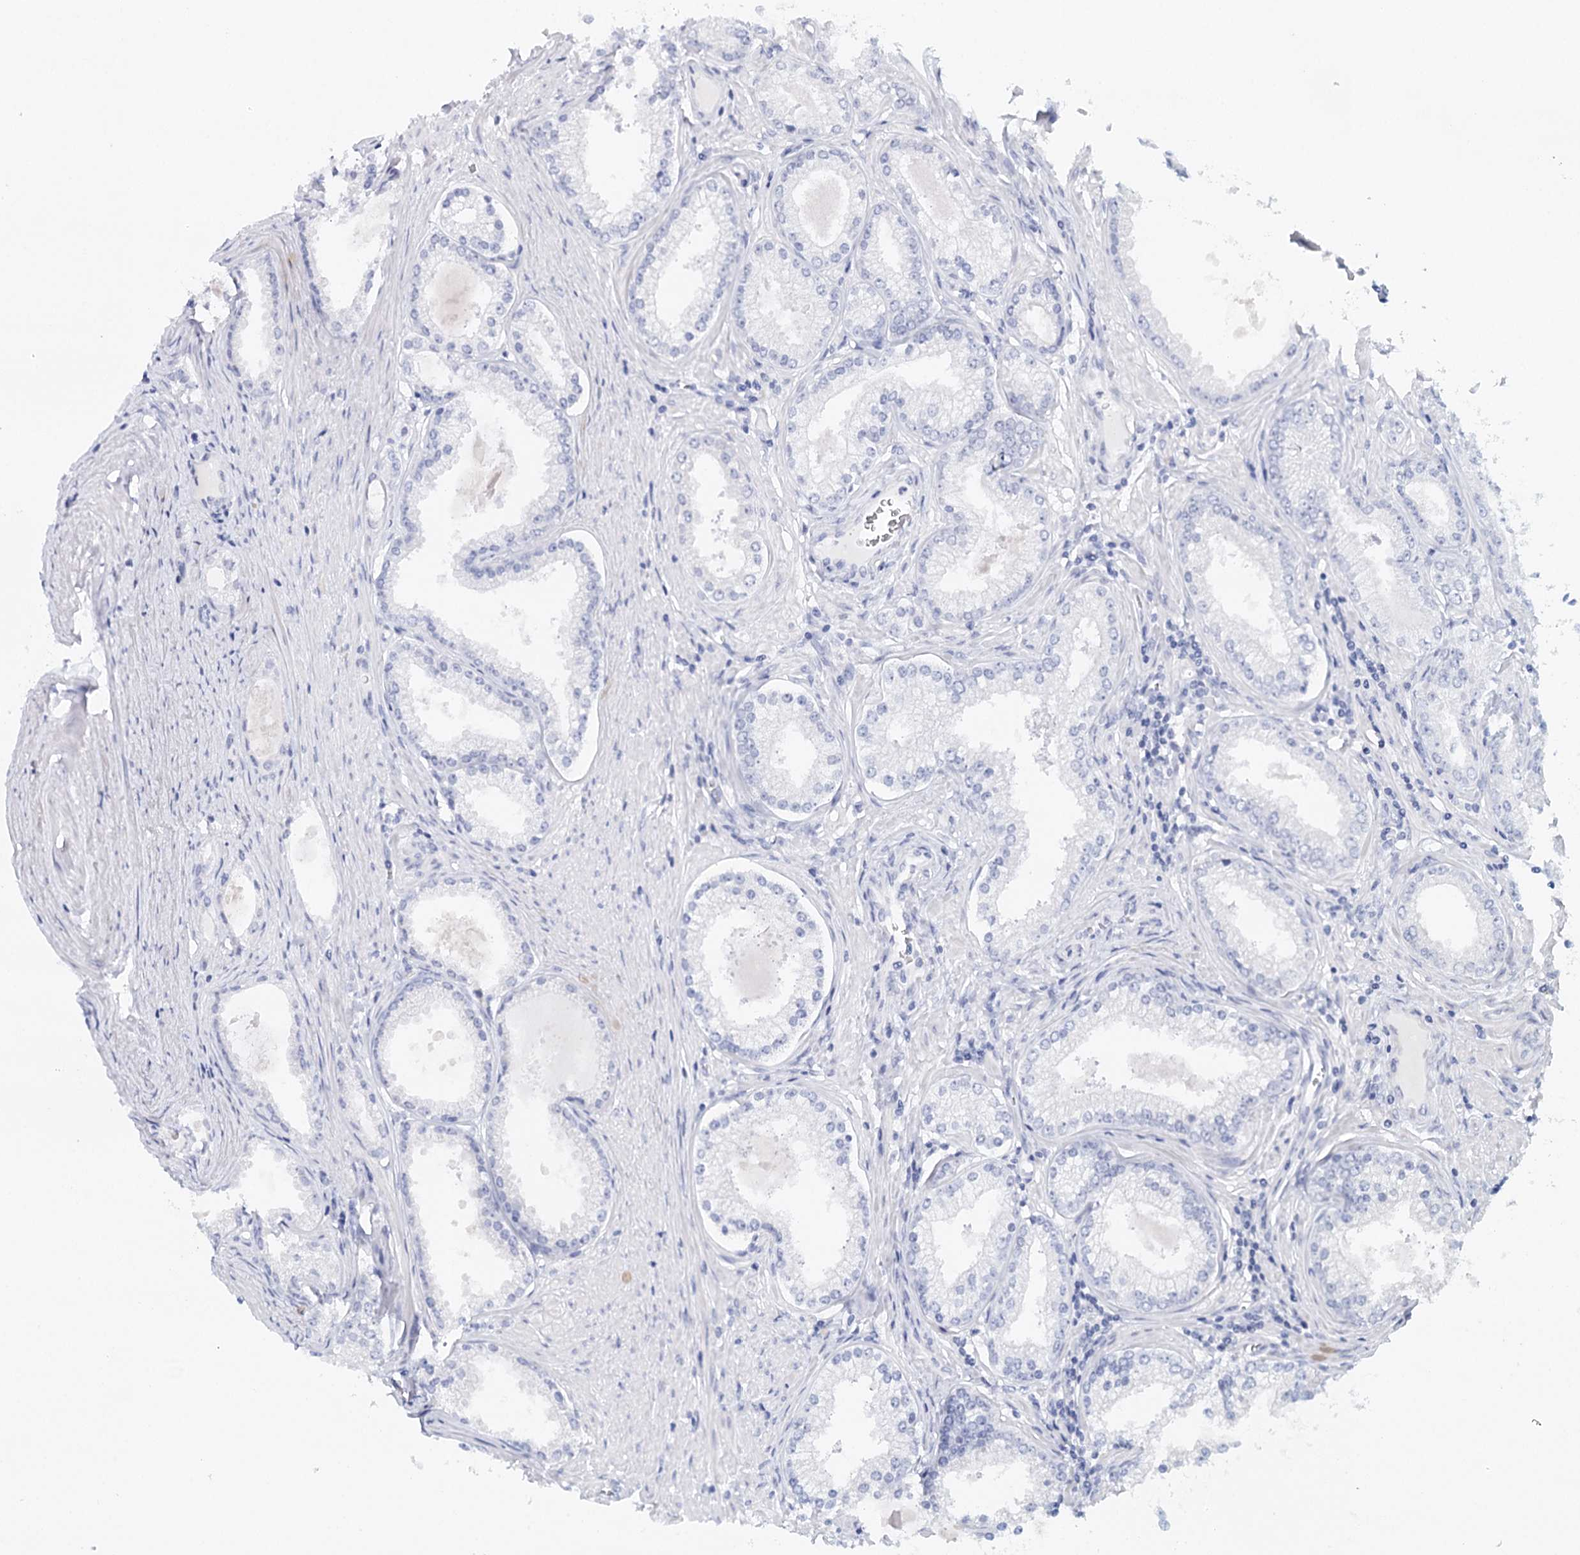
{"staining": {"intensity": "negative", "quantity": "none", "location": "none"}, "tissue": "prostate cancer", "cell_type": "Tumor cells", "image_type": "cancer", "snomed": [{"axis": "morphology", "description": "Adenocarcinoma, High grade"}, {"axis": "topography", "description": "Prostate"}], "caption": "Immunohistochemistry (IHC) photomicrograph of neoplastic tissue: human adenocarcinoma (high-grade) (prostate) stained with DAB (3,3'-diaminobenzidine) displays no significant protein expression in tumor cells. Nuclei are stained in blue.", "gene": "HSPA4L", "patient": {"sex": "male", "age": 68}}